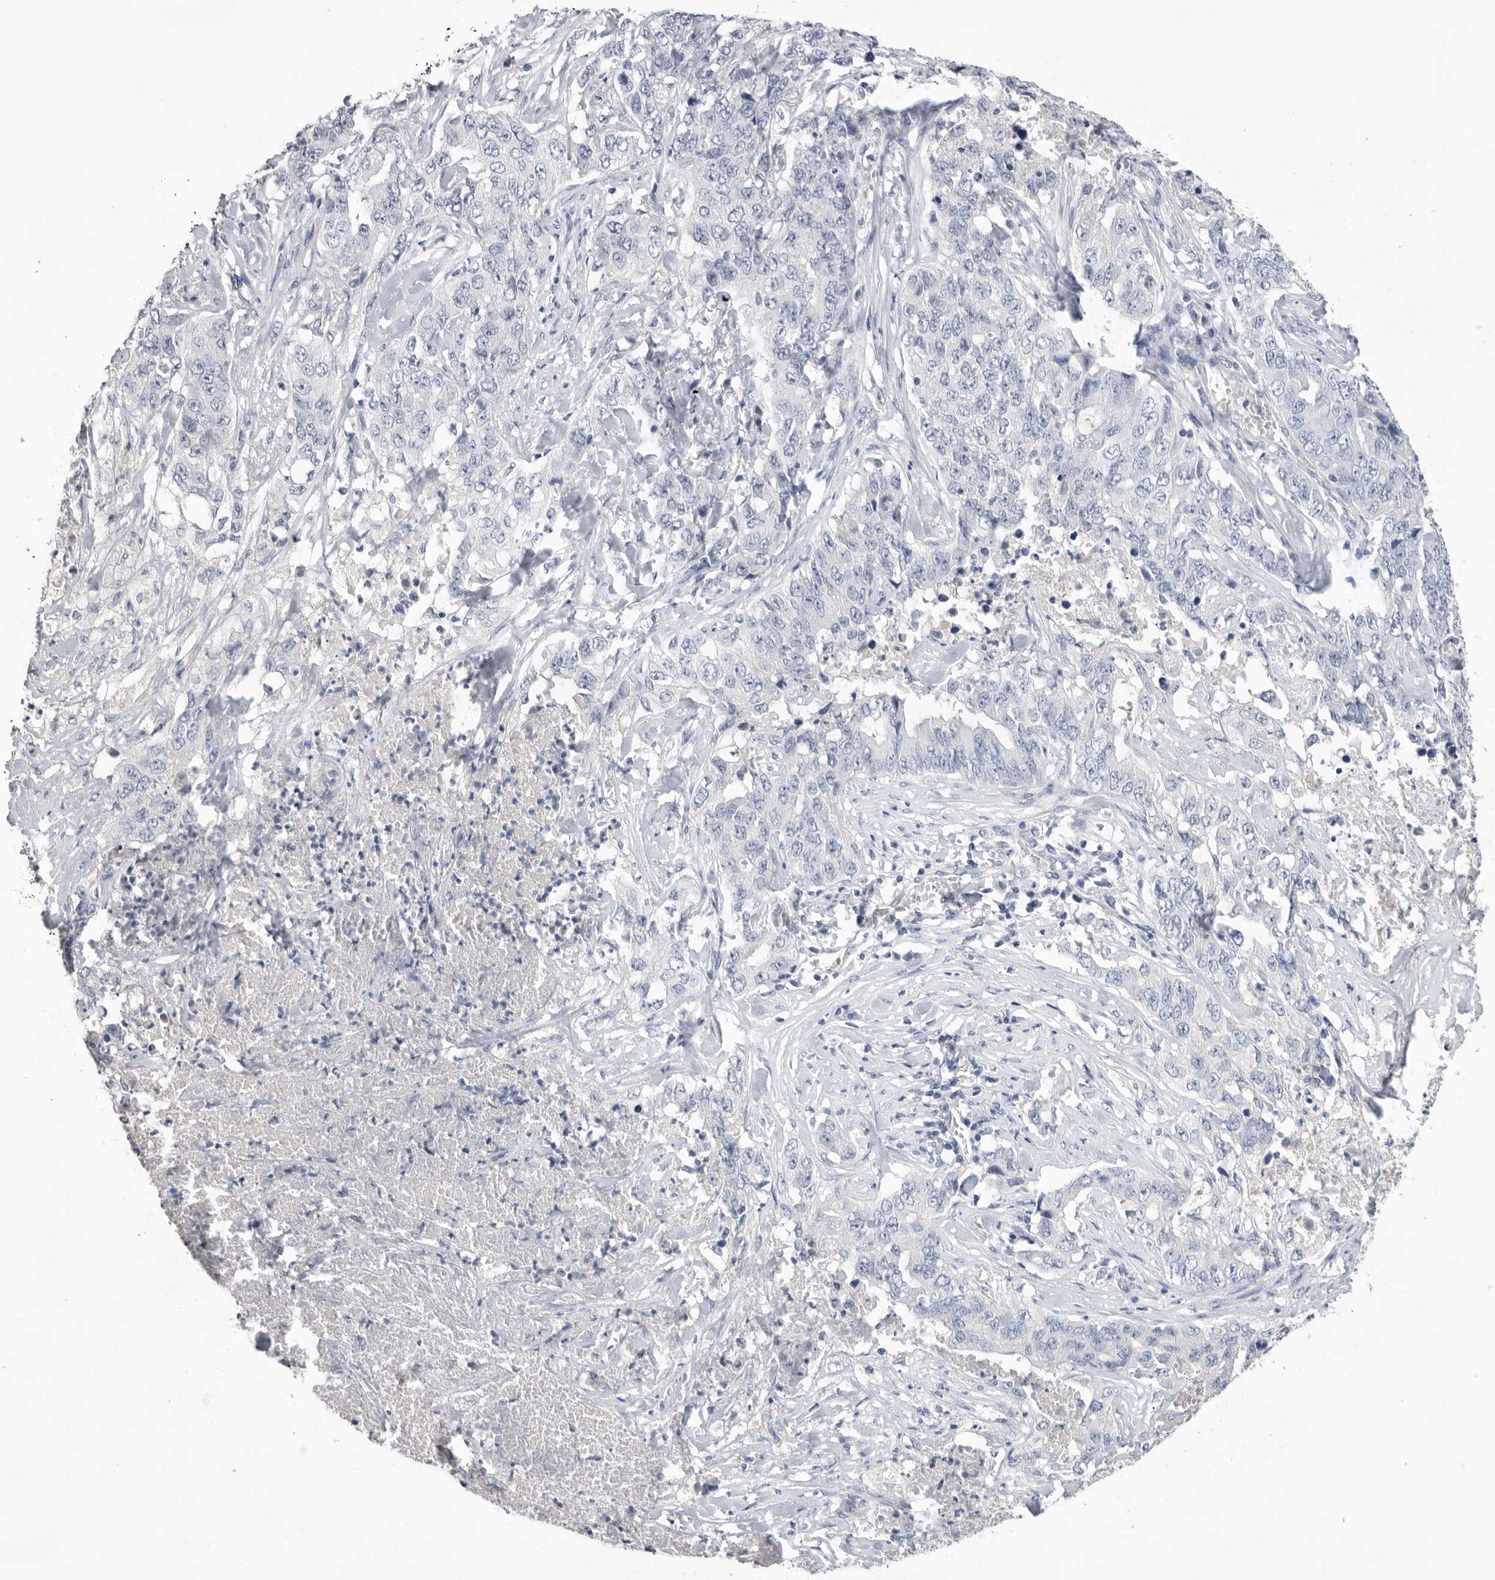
{"staining": {"intensity": "negative", "quantity": "none", "location": "none"}, "tissue": "lung cancer", "cell_type": "Tumor cells", "image_type": "cancer", "snomed": [{"axis": "morphology", "description": "Adenocarcinoma, NOS"}, {"axis": "topography", "description": "Lung"}], "caption": "IHC histopathology image of neoplastic tissue: human adenocarcinoma (lung) stained with DAB (3,3'-diaminobenzidine) exhibits no significant protein positivity in tumor cells. (Stains: DAB (3,3'-diaminobenzidine) immunohistochemistry (IHC) with hematoxylin counter stain, Microscopy: brightfield microscopy at high magnification).", "gene": "APOA2", "patient": {"sex": "female", "age": 51}}